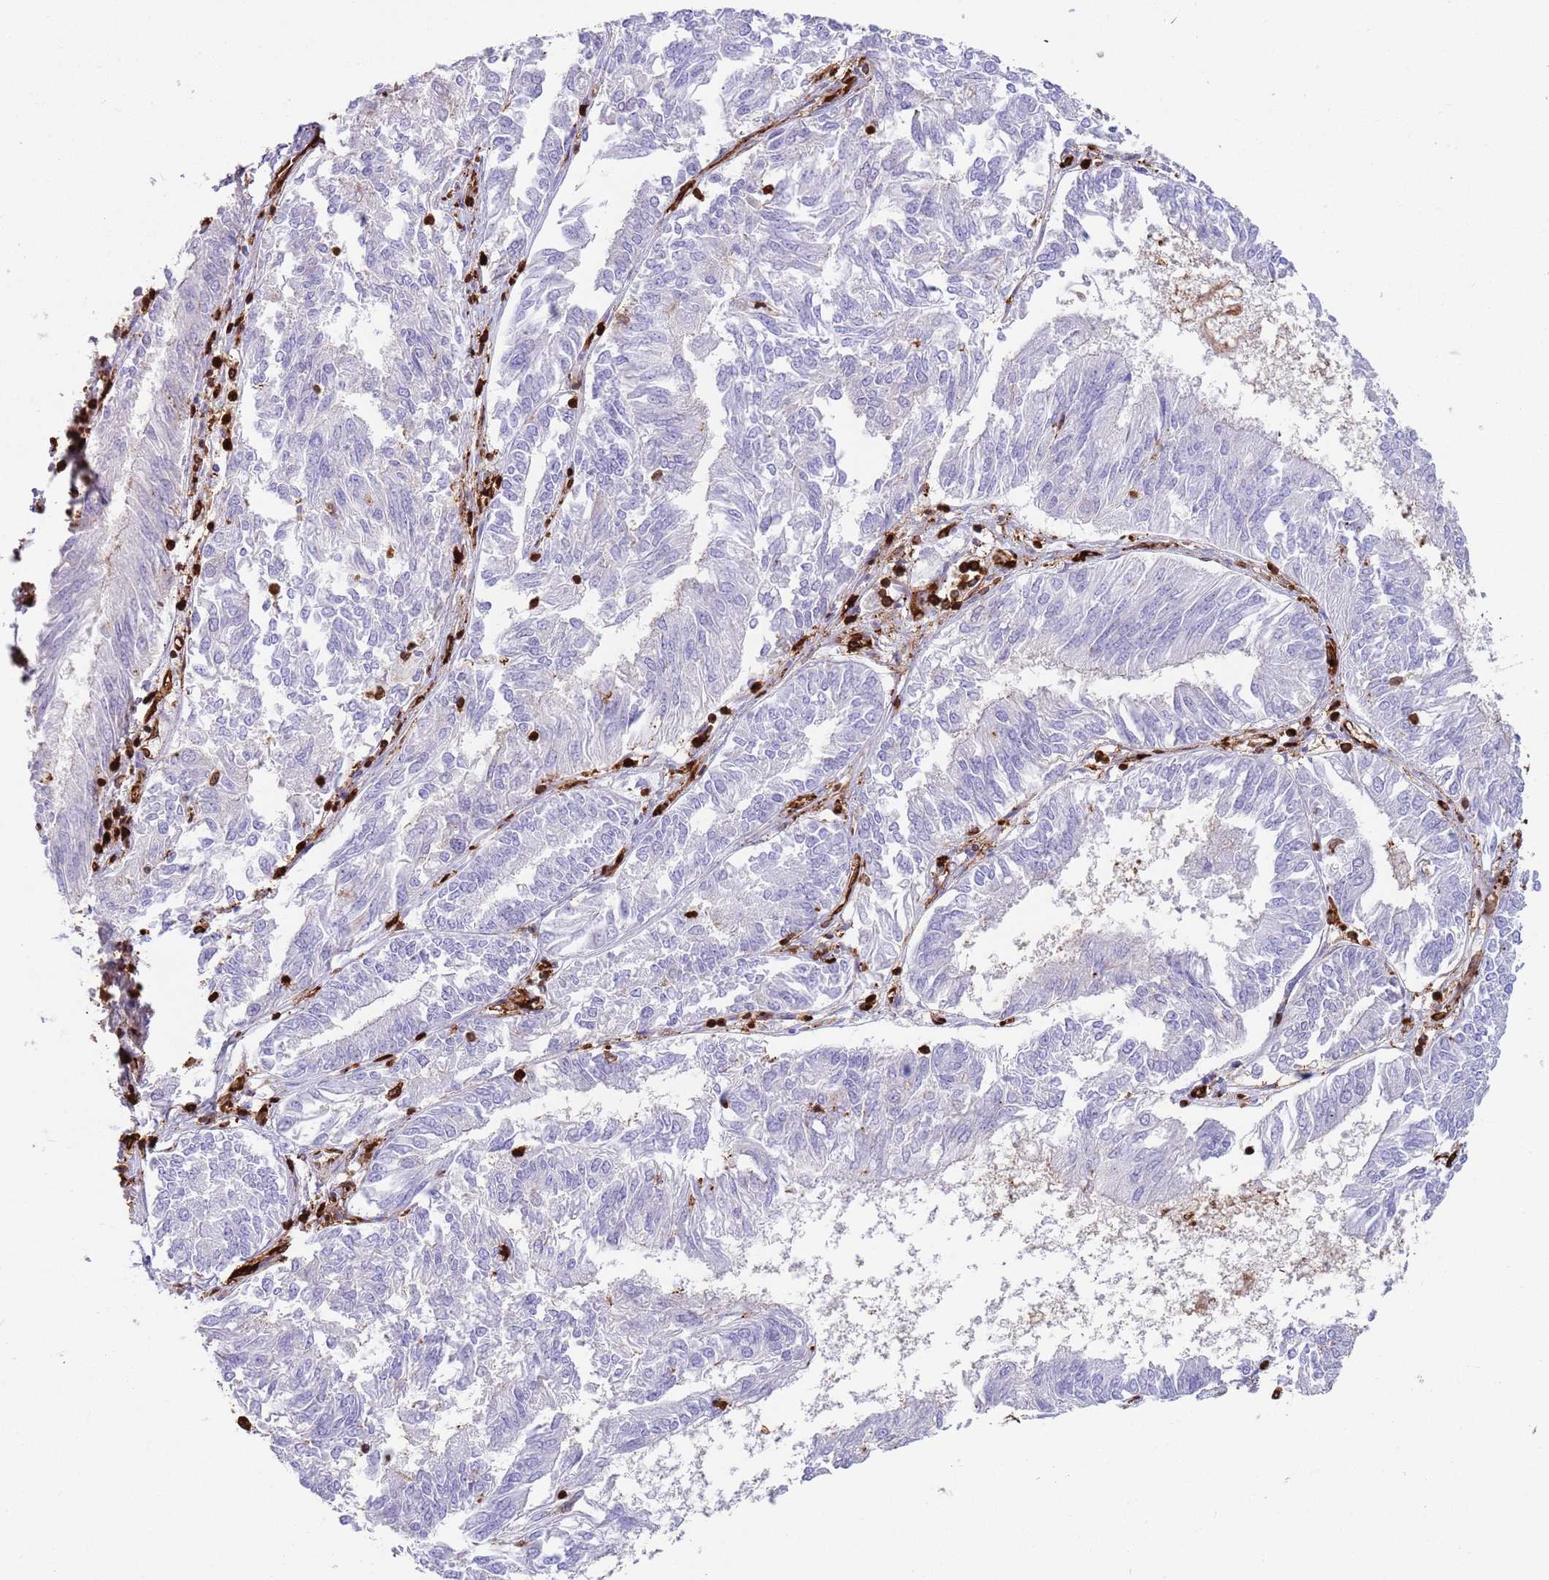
{"staining": {"intensity": "negative", "quantity": "none", "location": "none"}, "tissue": "endometrial cancer", "cell_type": "Tumor cells", "image_type": "cancer", "snomed": [{"axis": "morphology", "description": "Adenocarcinoma, NOS"}, {"axis": "topography", "description": "Endometrium"}], "caption": "Tumor cells are negative for protein expression in human endometrial cancer. (DAB IHC with hematoxylin counter stain).", "gene": "KBTBD7", "patient": {"sex": "female", "age": 58}}